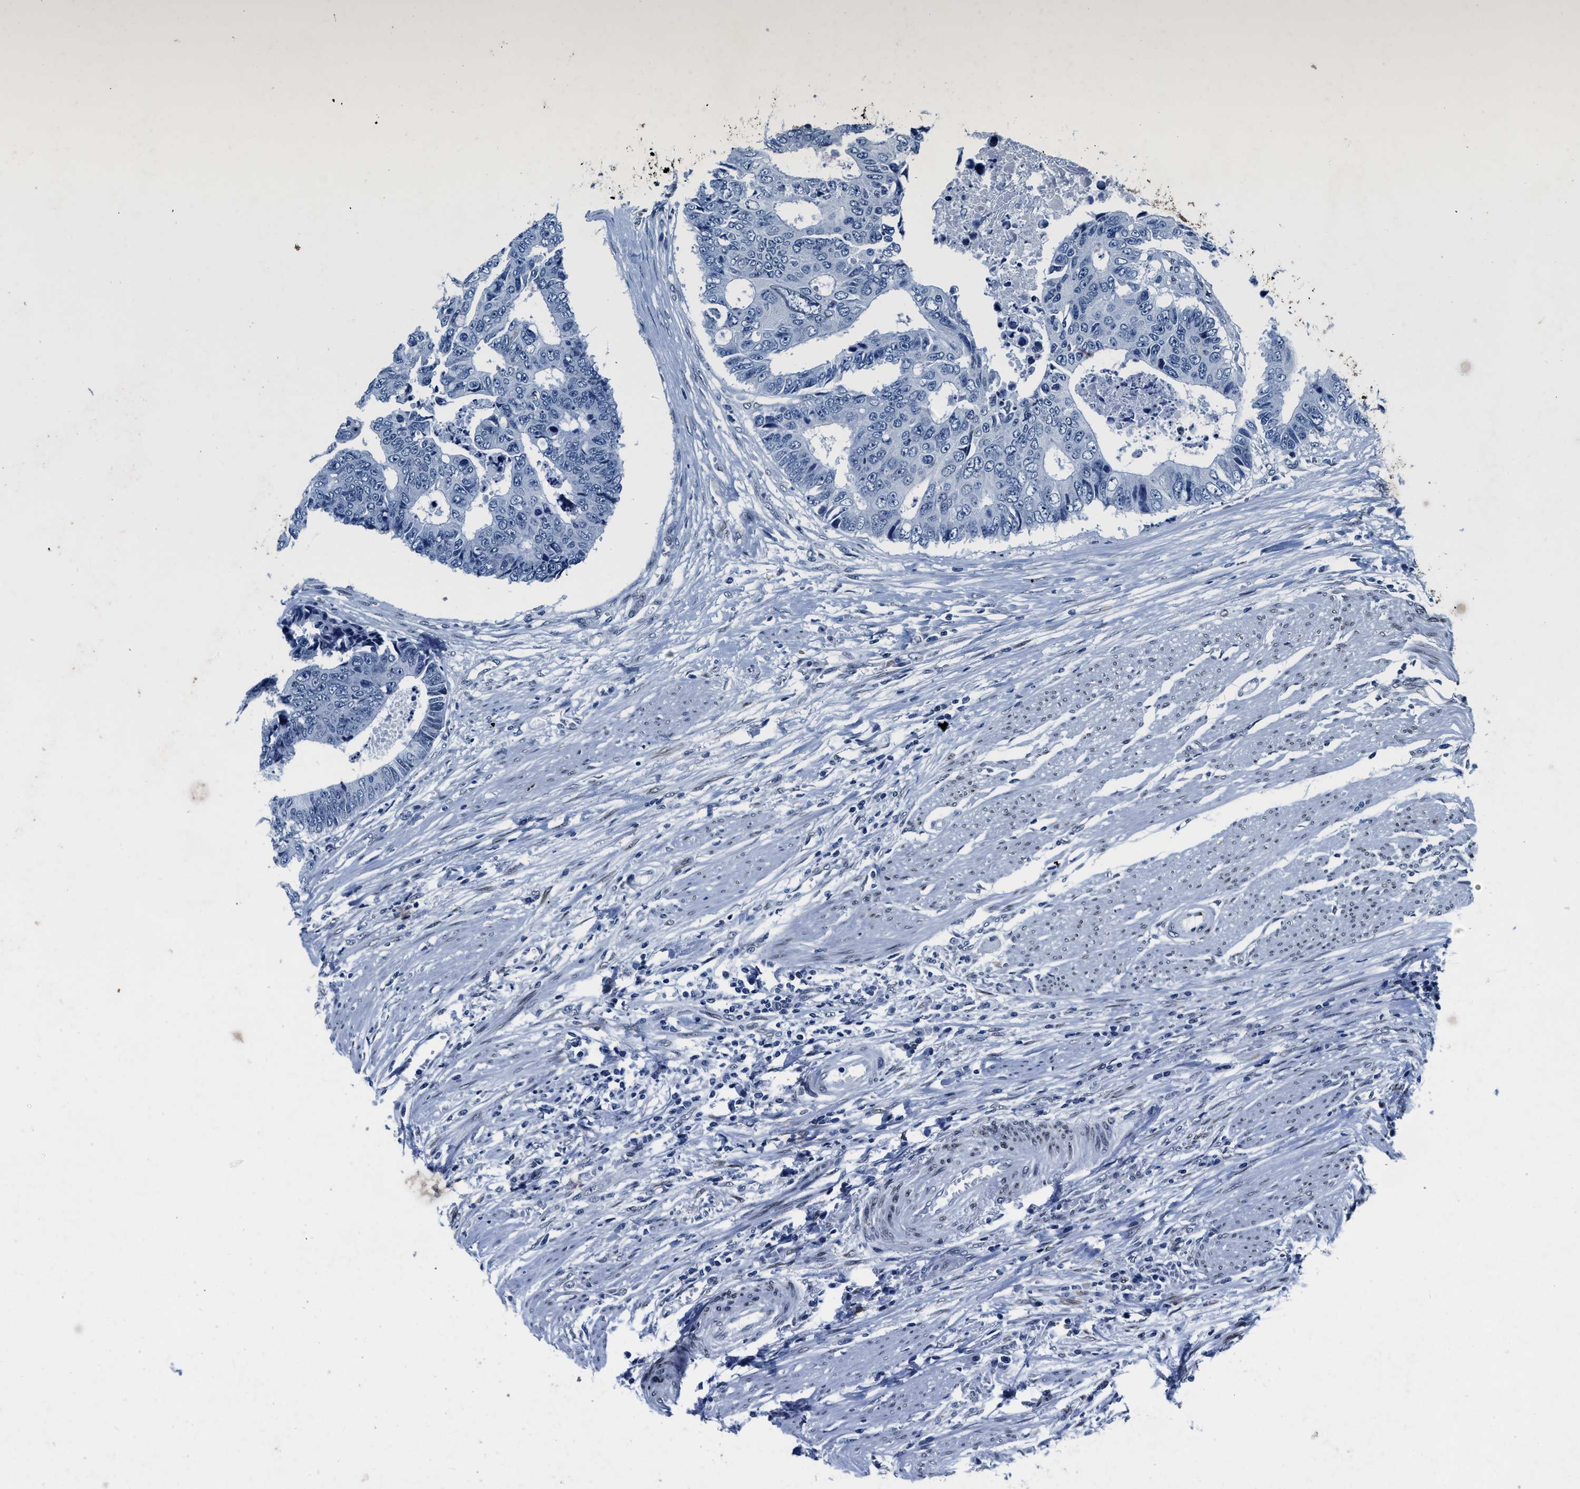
{"staining": {"intensity": "negative", "quantity": "none", "location": "none"}, "tissue": "colorectal cancer", "cell_type": "Tumor cells", "image_type": "cancer", "snomed": [{"axis": "morphology", "description": "Adenocarcinoma, NOS"}, {"axis": "topography", "description": "Rectum"}], "caption": "Protein analysis of colorectal adenocarcinoma exhibits no significant staining in tumor cells. Brightfield microscopy of immunohistochemistry (IHC) stained with DAB (3,3'-diaminobenzidine) (brown) and hematoxylin (blue), captured at high magnification.", "gene": "UBN2", "patient": {"sex": "male", "age": 84}}